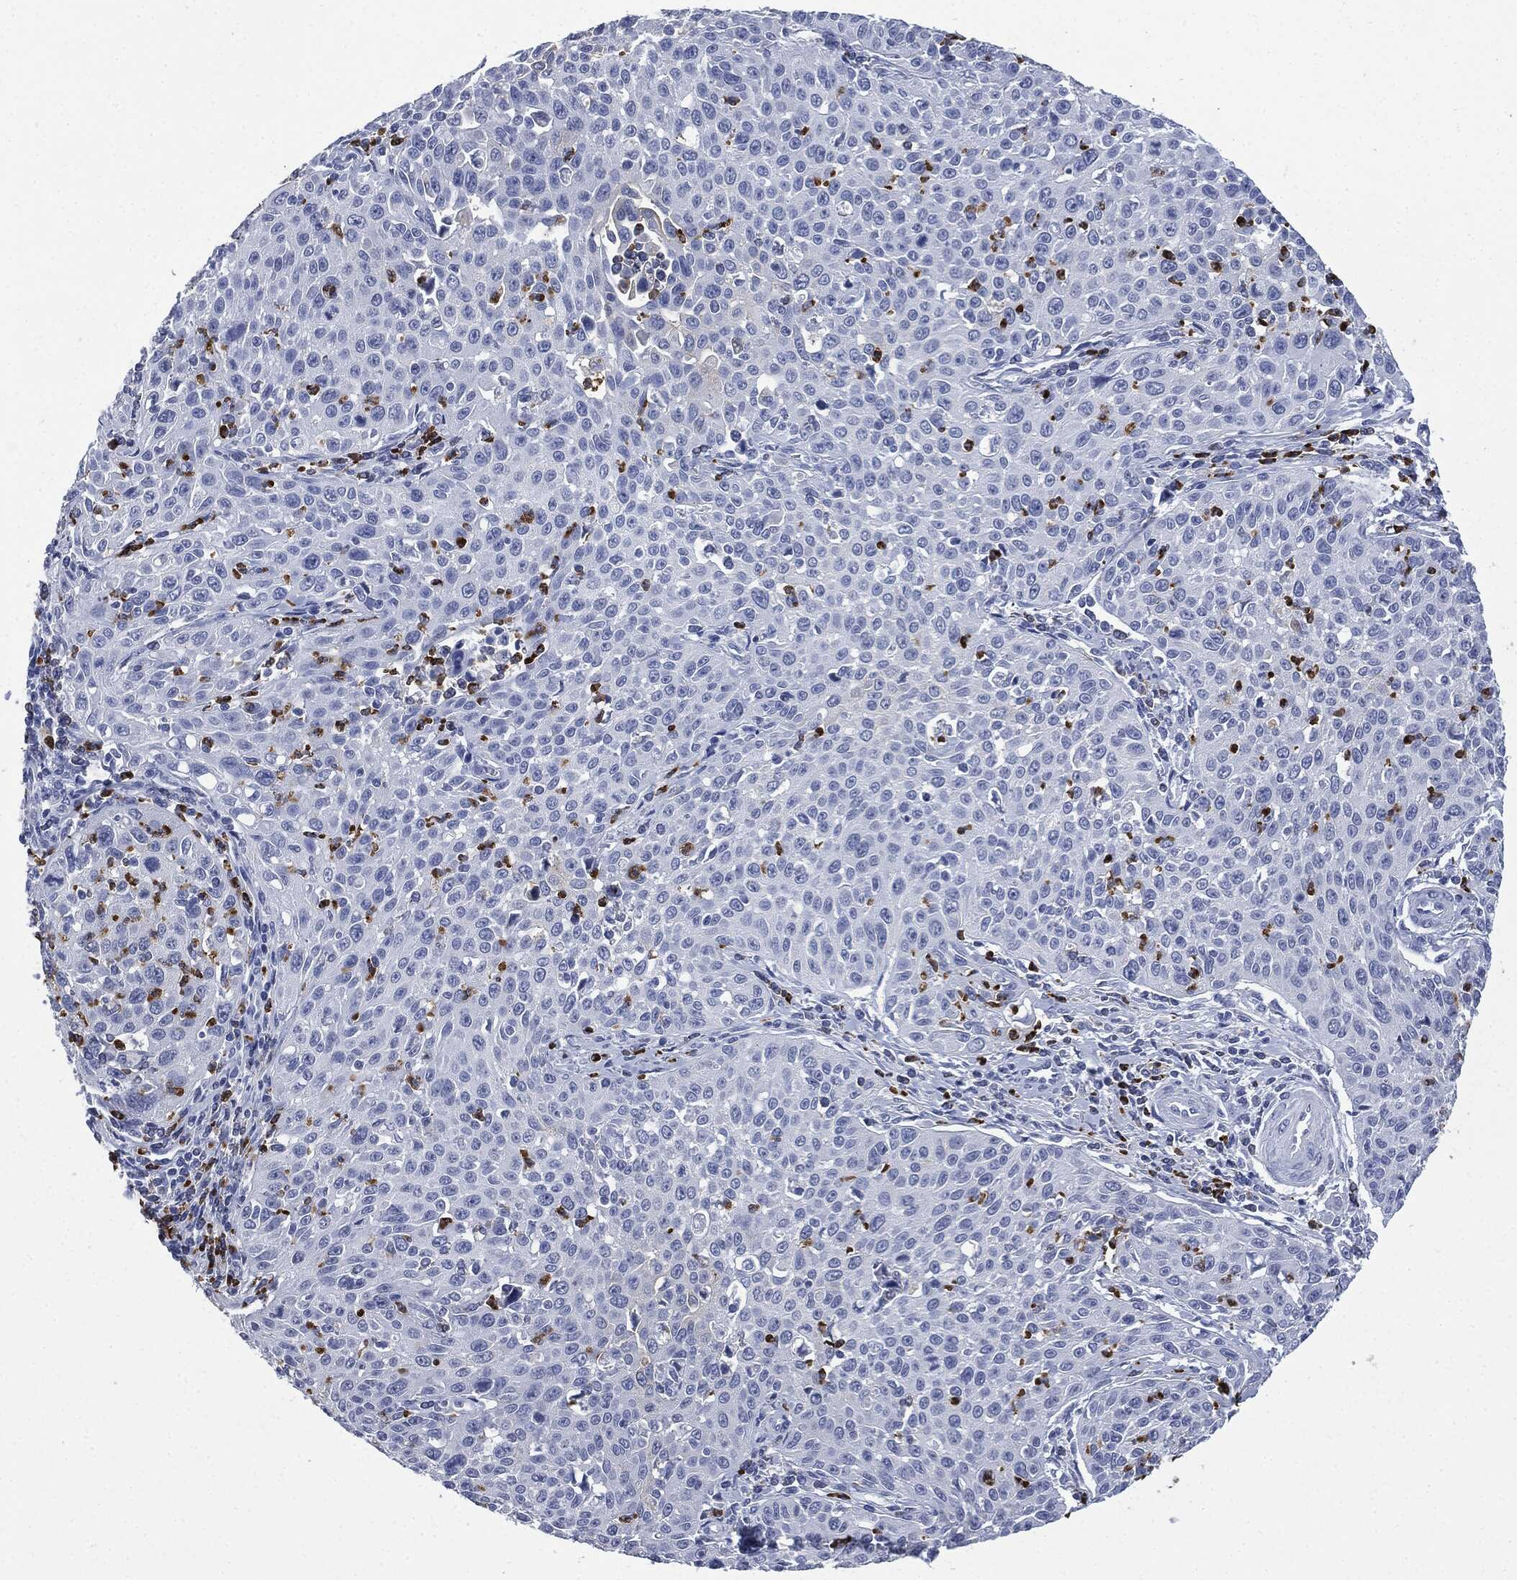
{"staining": {"intensity": "negative", "quantity": "none", "location": "none"}, "tissue": "cervical cancer", "cell_type": "Tumor cells", "image_type": "cancer", "snomed": [{"axis": "morphology", "description": "Squamous cell carcinoma, NOS"}, {"axis": "topography", "description": "Cervix"}], "caption": "Cervical squamous cell carcinoma stained for a protein using immunohistochemistry (IHC) shows no positivity tumor cells.", "gene": "CEACAM8", "patient": {"sex": "female", "age": 26}}